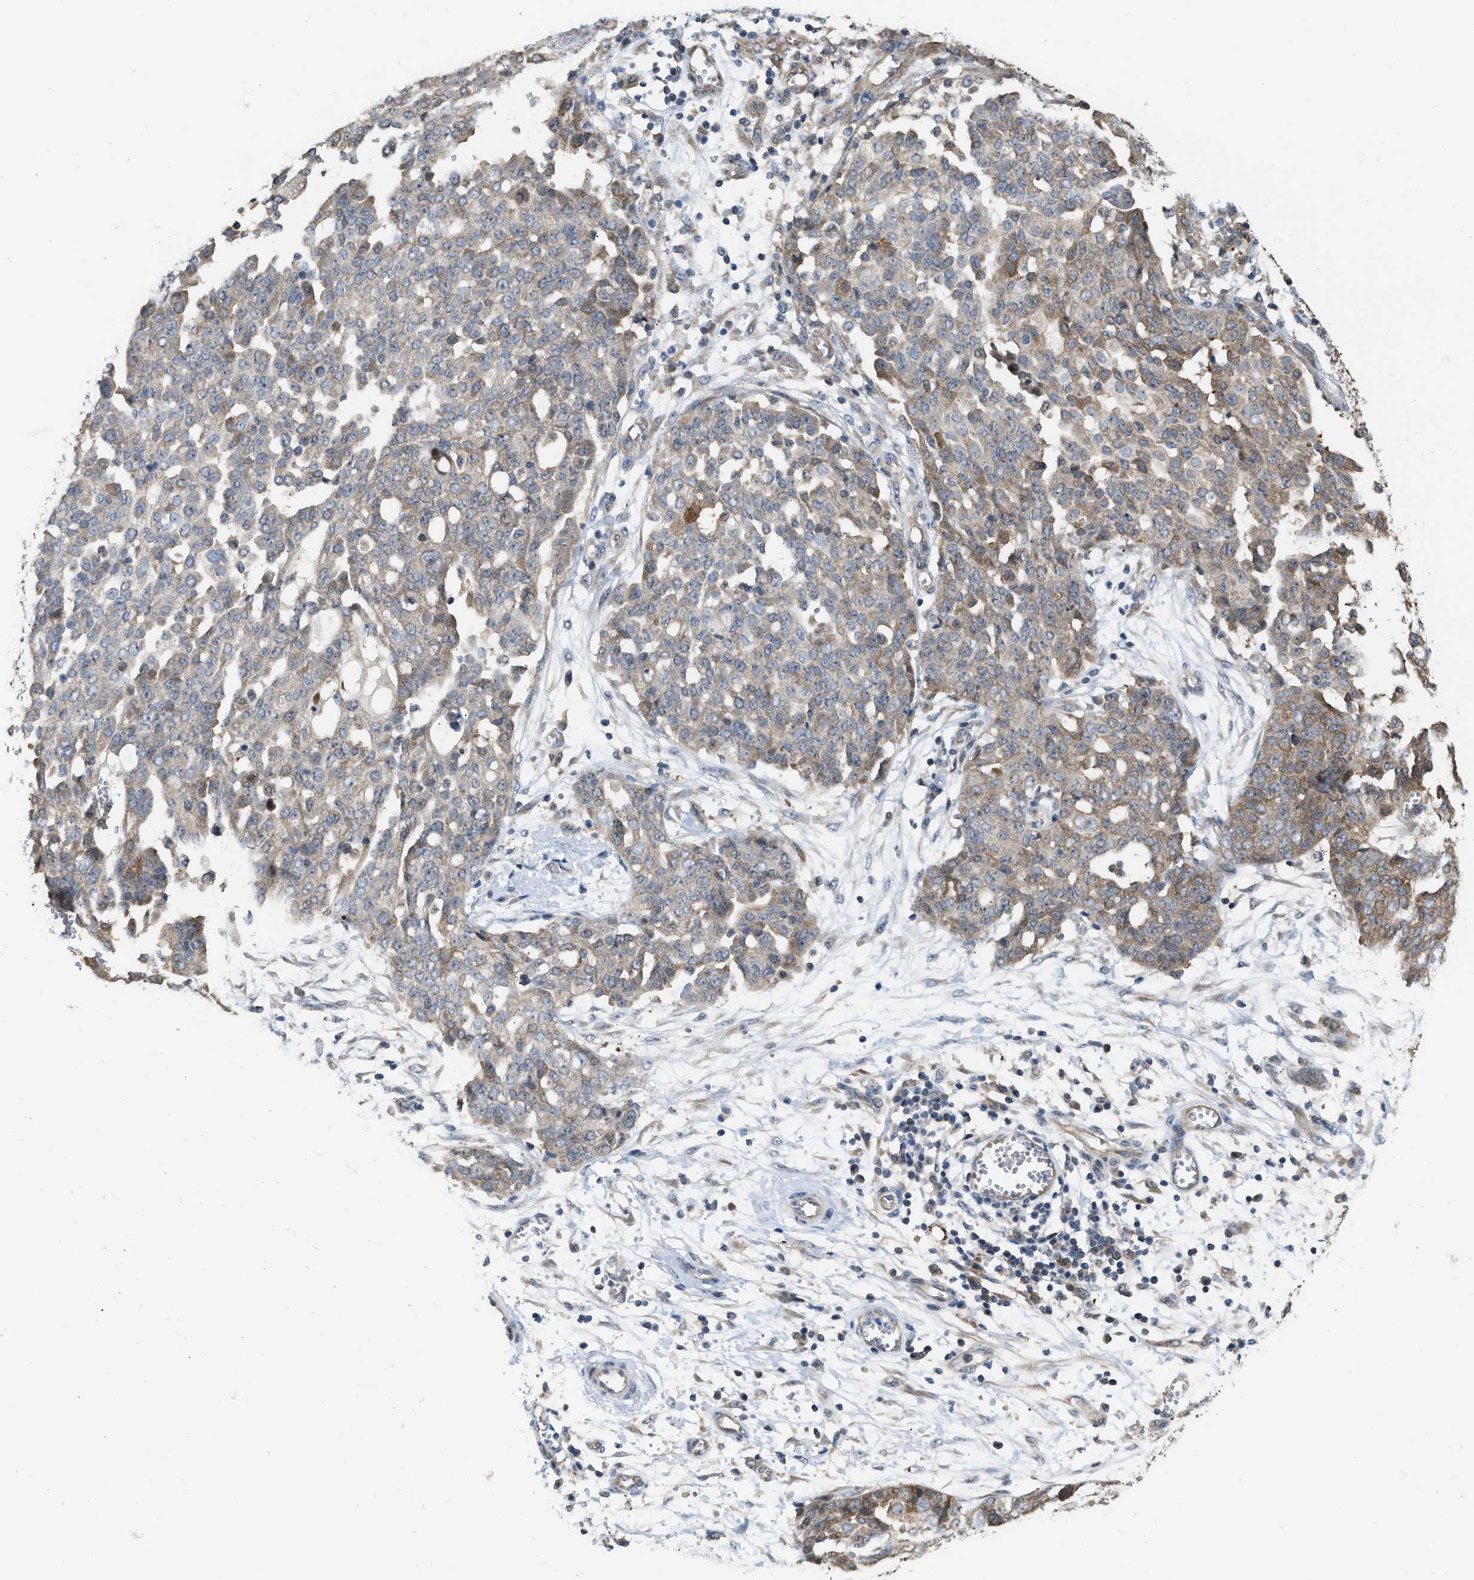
{"staining": {"intensity": "weak", "quantity": ">75%", "location": "cytoplasmic/membranous"}, "tissue": "ovarian cancer", "cell_type": "Tumor cells", "image_type": "cancer", "snomed": [{"axis": "morphology", "description": "Cystadenocarcinoma, serous, NOS"}, {"axis": "topography", "description": "Soft tissue"}, {"axis": "topography", "description": "Ovary"}], "caption": "Protein positivity by IHC shows weak cytoplasmic/membranous staining in approximately >75% of tumor cells in ovarian serous cystadenocarcinoma. (Brightfield microscopy of DAB IHC at high magnification).", "gene": "CSNK1A1", "patient": {"sex": "female", "age": 57}}